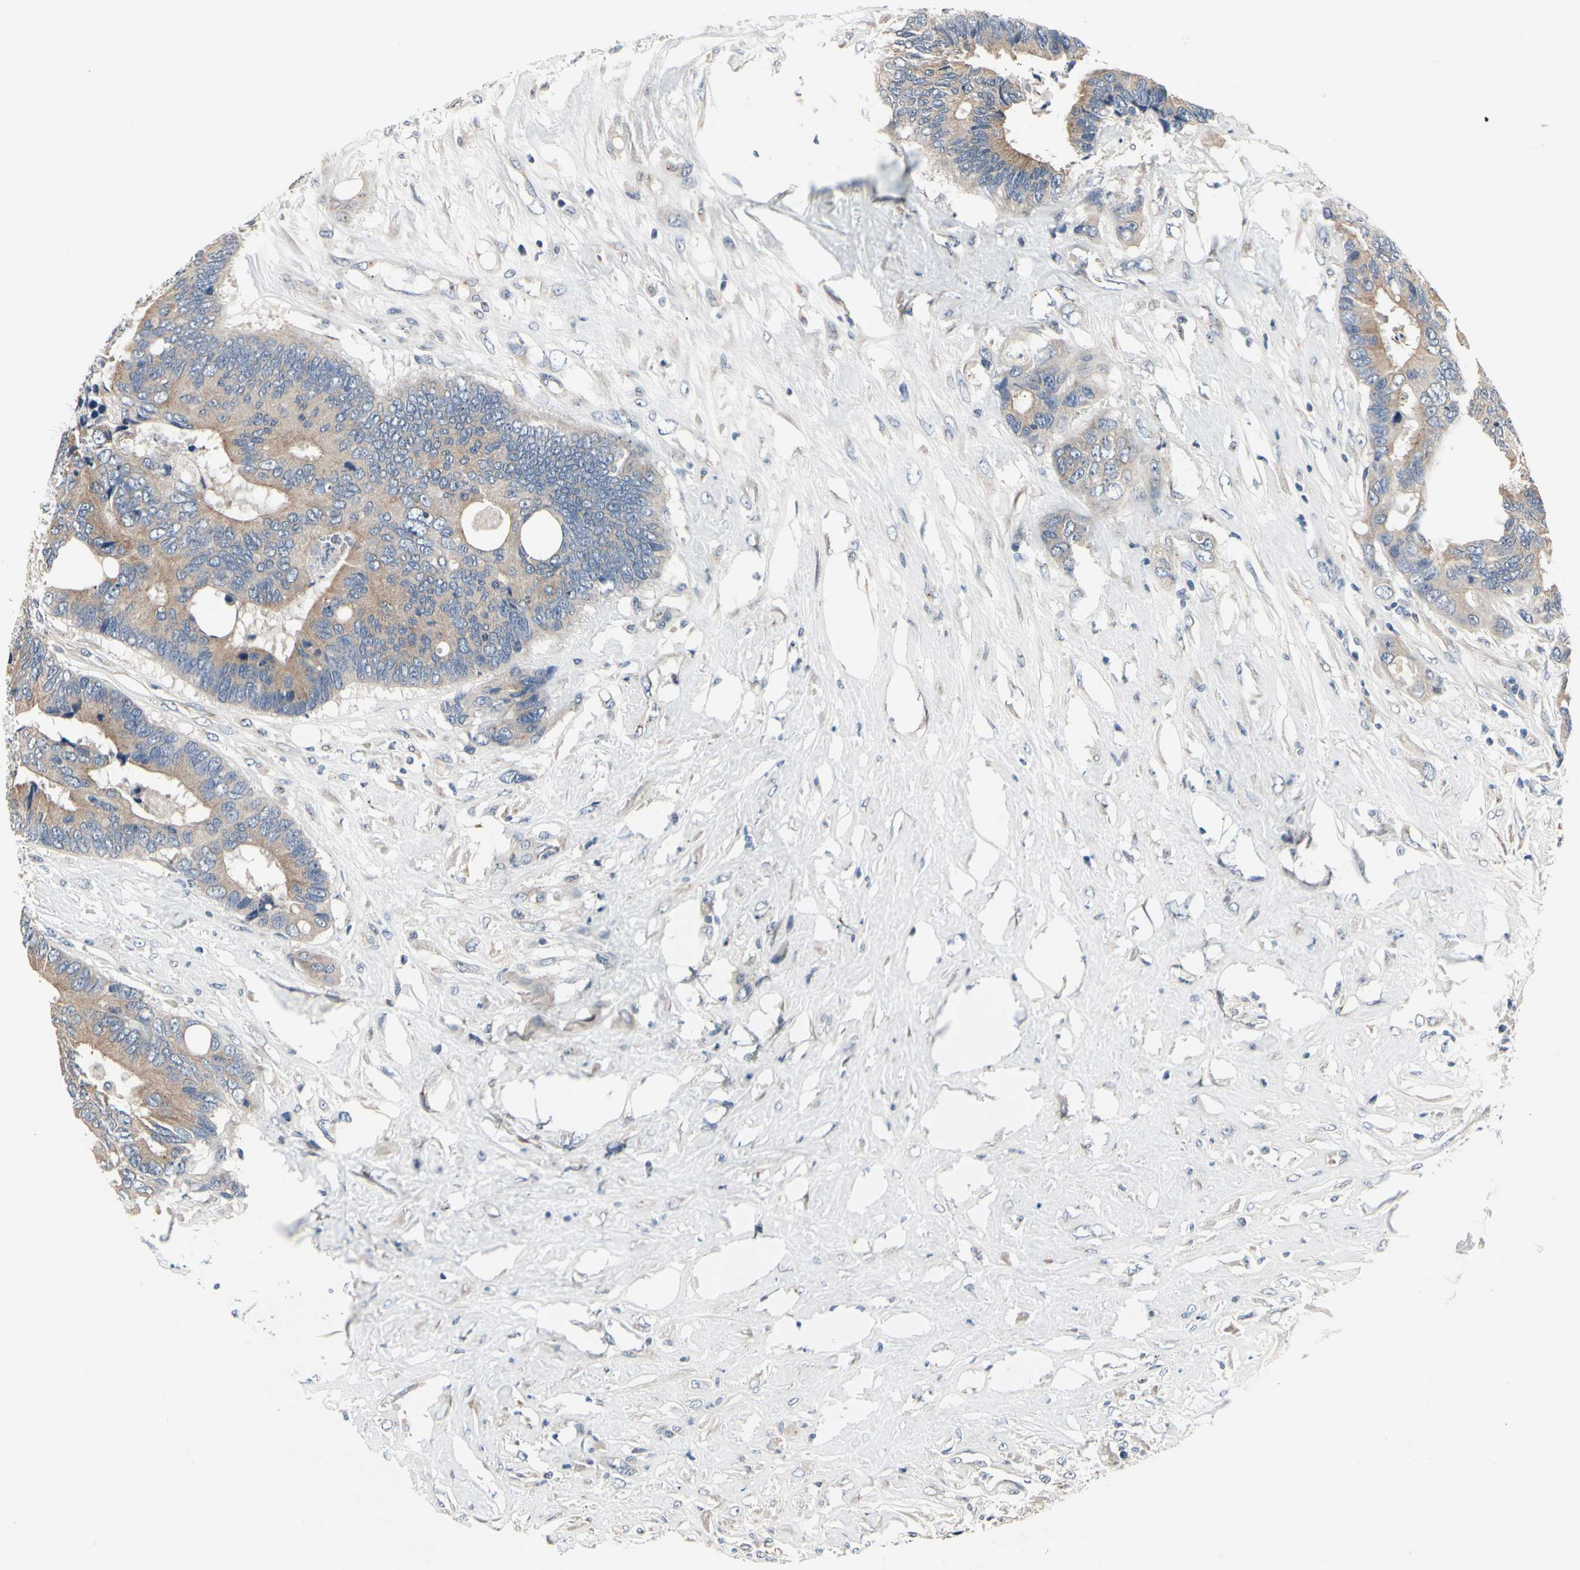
{"staining": {"intensity": "moderate", "quantity": ">75%", "location": "cytoplasmic/membranous"}, "tissue": "colorectal cancer", "cell_type": "Tumor cells", "image_type": "cancer", "snomed": [{"axis": "morphology", "description": "Adenocarcinoma, NOS"}, {"axis": "topography", "description": "Rectum"}], "caption": "Colorectal cancer was stained to show a protein in brown. There is medium levels of moderate cytoplasmic/membranous staining in approximately >75% of tumor cells. The staining was performed using DAB to visualize the protein expression in brown, while the nuclei were stained in blue with hematoxylin (Magnification: 20x).", "gene": "PRKAR2B", "patient": {"sex": "male", "age": 55}}